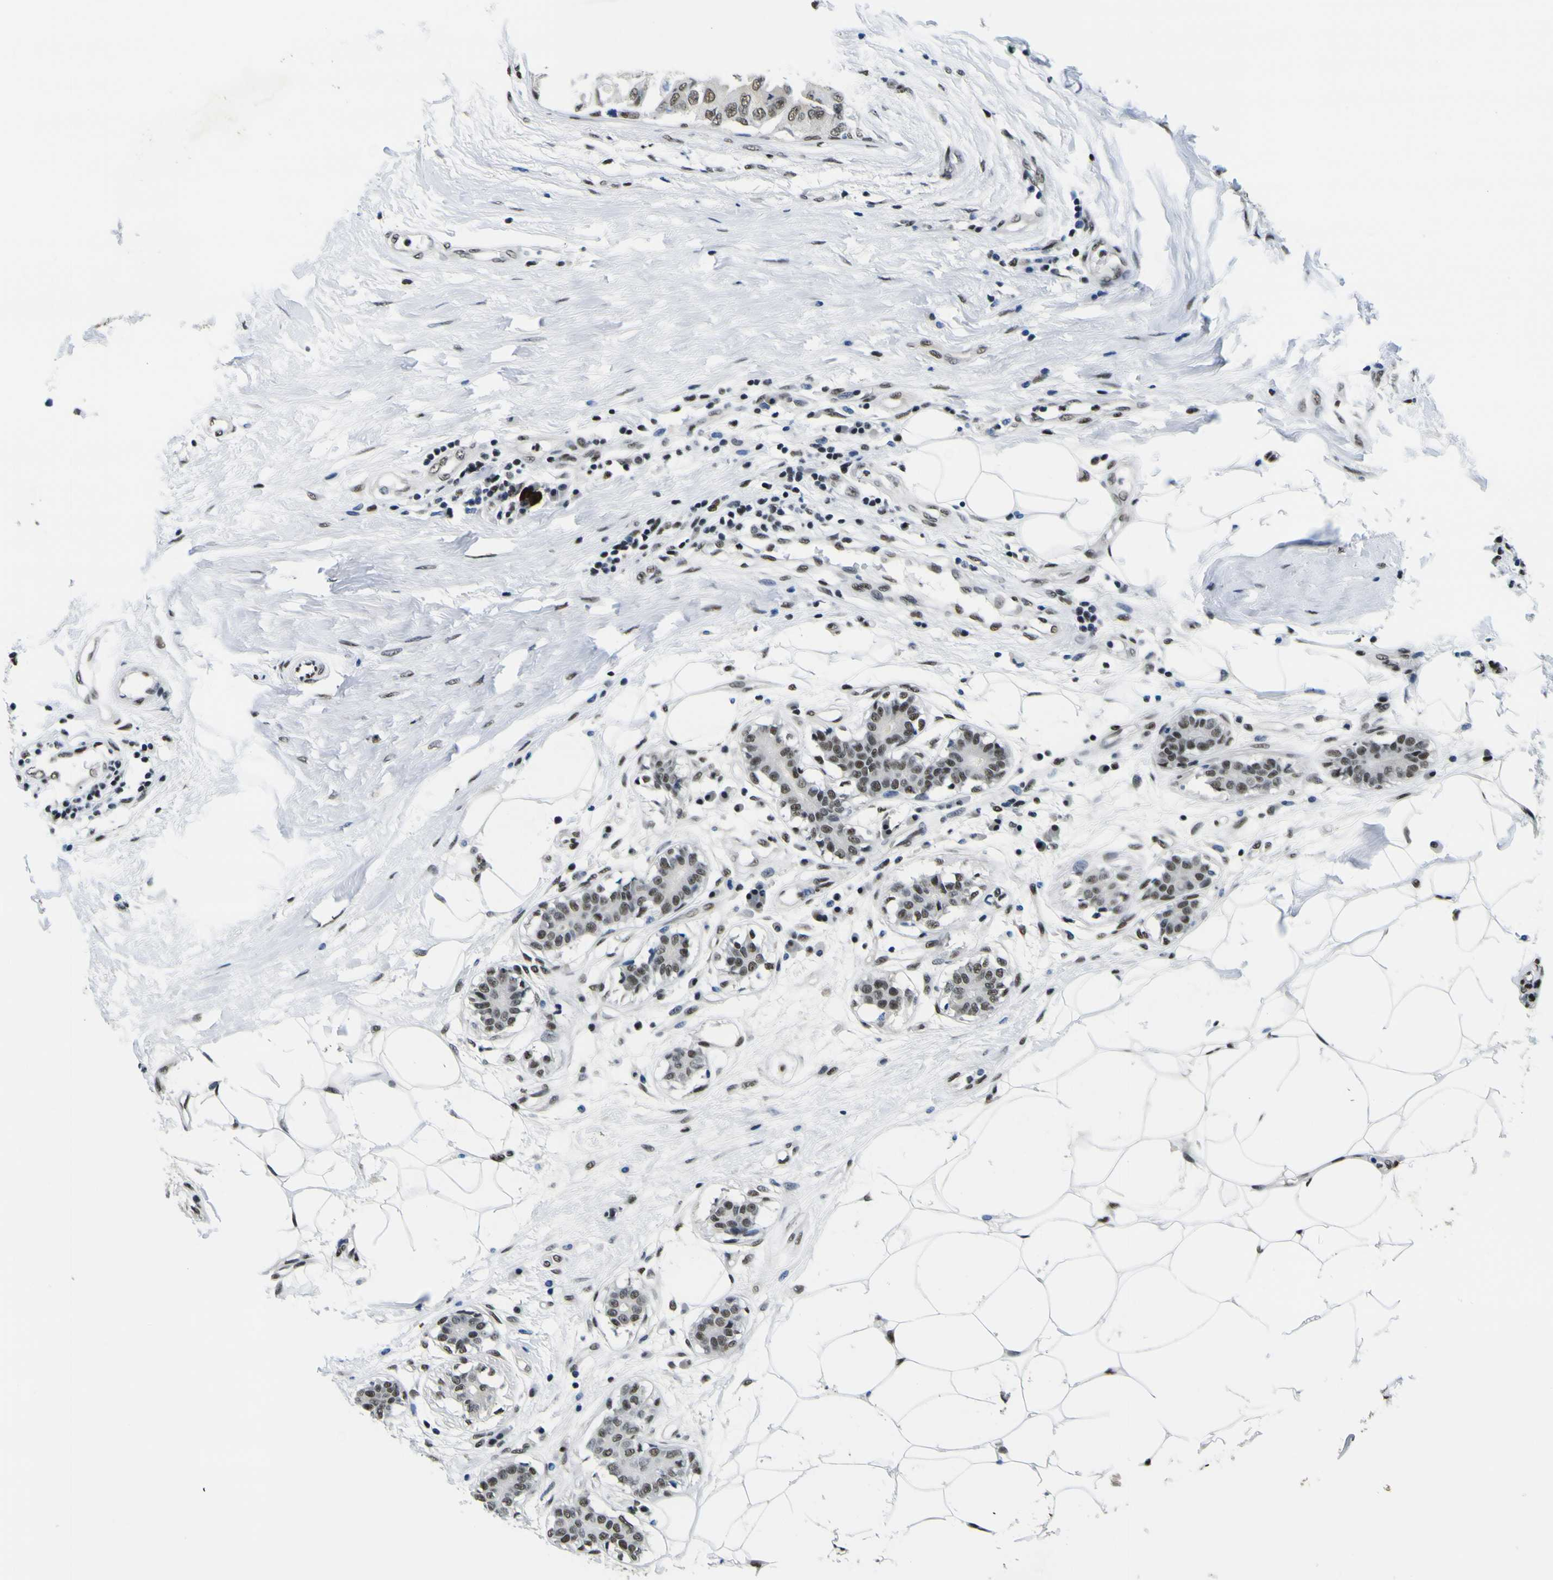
{"staining": {"intensity": "moderate", "quantity": ">75%", "location": "nuclear"}, "tissue": "breast cancer", "cell_type": "Tumor cells", "image_type": "cancer", "snomed": [{"axis": "morphology", "description": "Duct carcinoma"}, {"axis": "topography", "description": "Breast"}], "caption": "Protein staining demonstrates moderate nuclear positivity in approximately >75% of tumor cells in intraductal carcinoma (breast).", "gene": "SP1", "patient": {"sex": "female", "age": 40}}